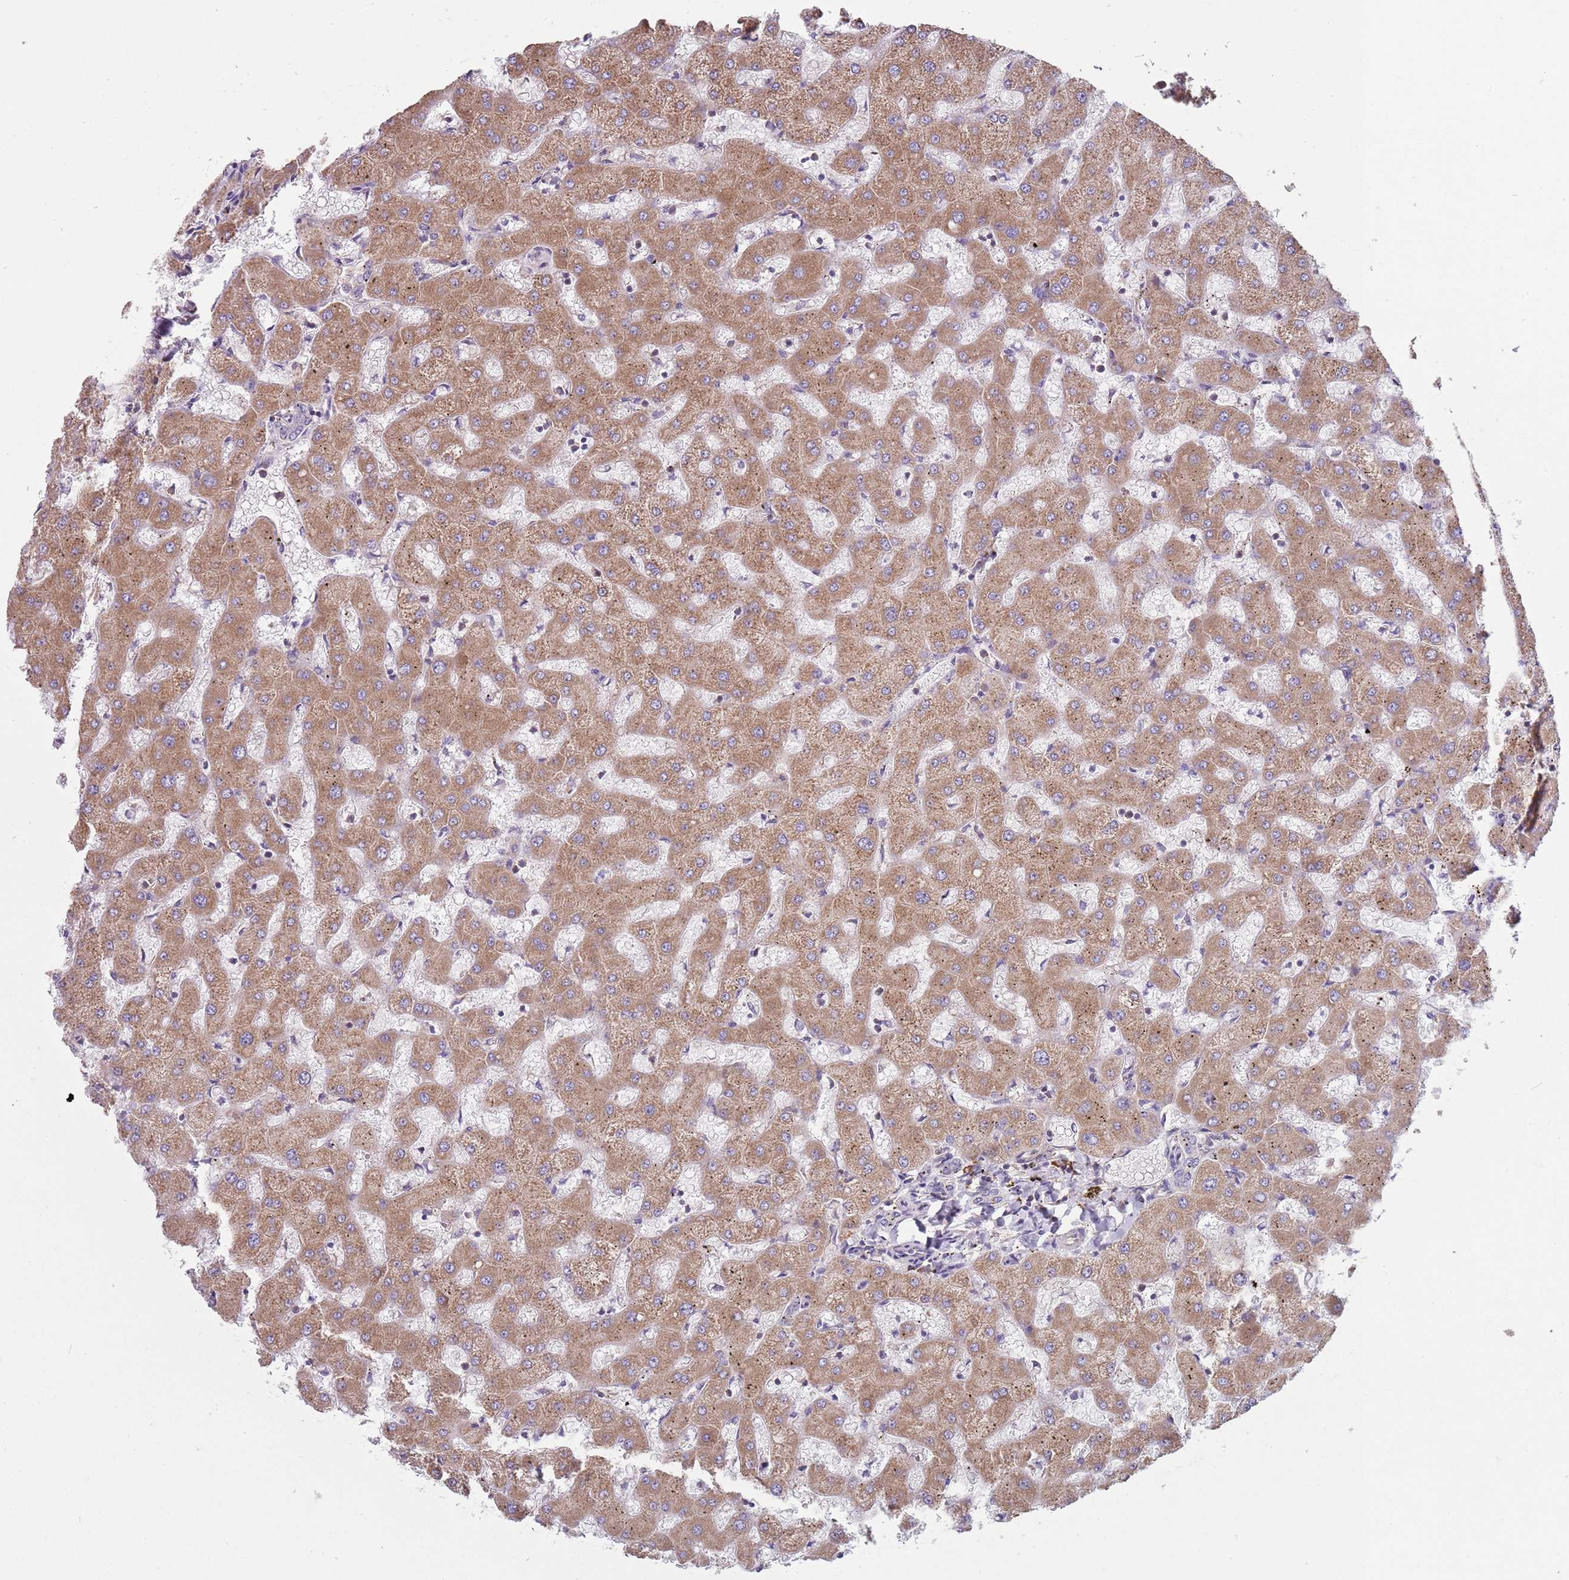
{"staining": {"intensity": "negative", "quantity": "none", "location": "none"}, "tissue": "liver", "cell_type": "Cholangiocytes", "image_type": "normal", "snomed": [{"axis": "morphology", "description": "Normal tissue, NOS"}, {"axis": "topography", "description": "Liver"}], "caption": "High power microscopy histopathology image of an immunohistochemistry micrograph of benign liver, revealing no significant expression in cholangiocytes. (Brightfield microscopy of DAB (3,3'-diaminobenzidine) immunohistochemistry (IHC) at high magnification).", "gene": "RPL17", "patient": {"sex": "female", "age": 63}}